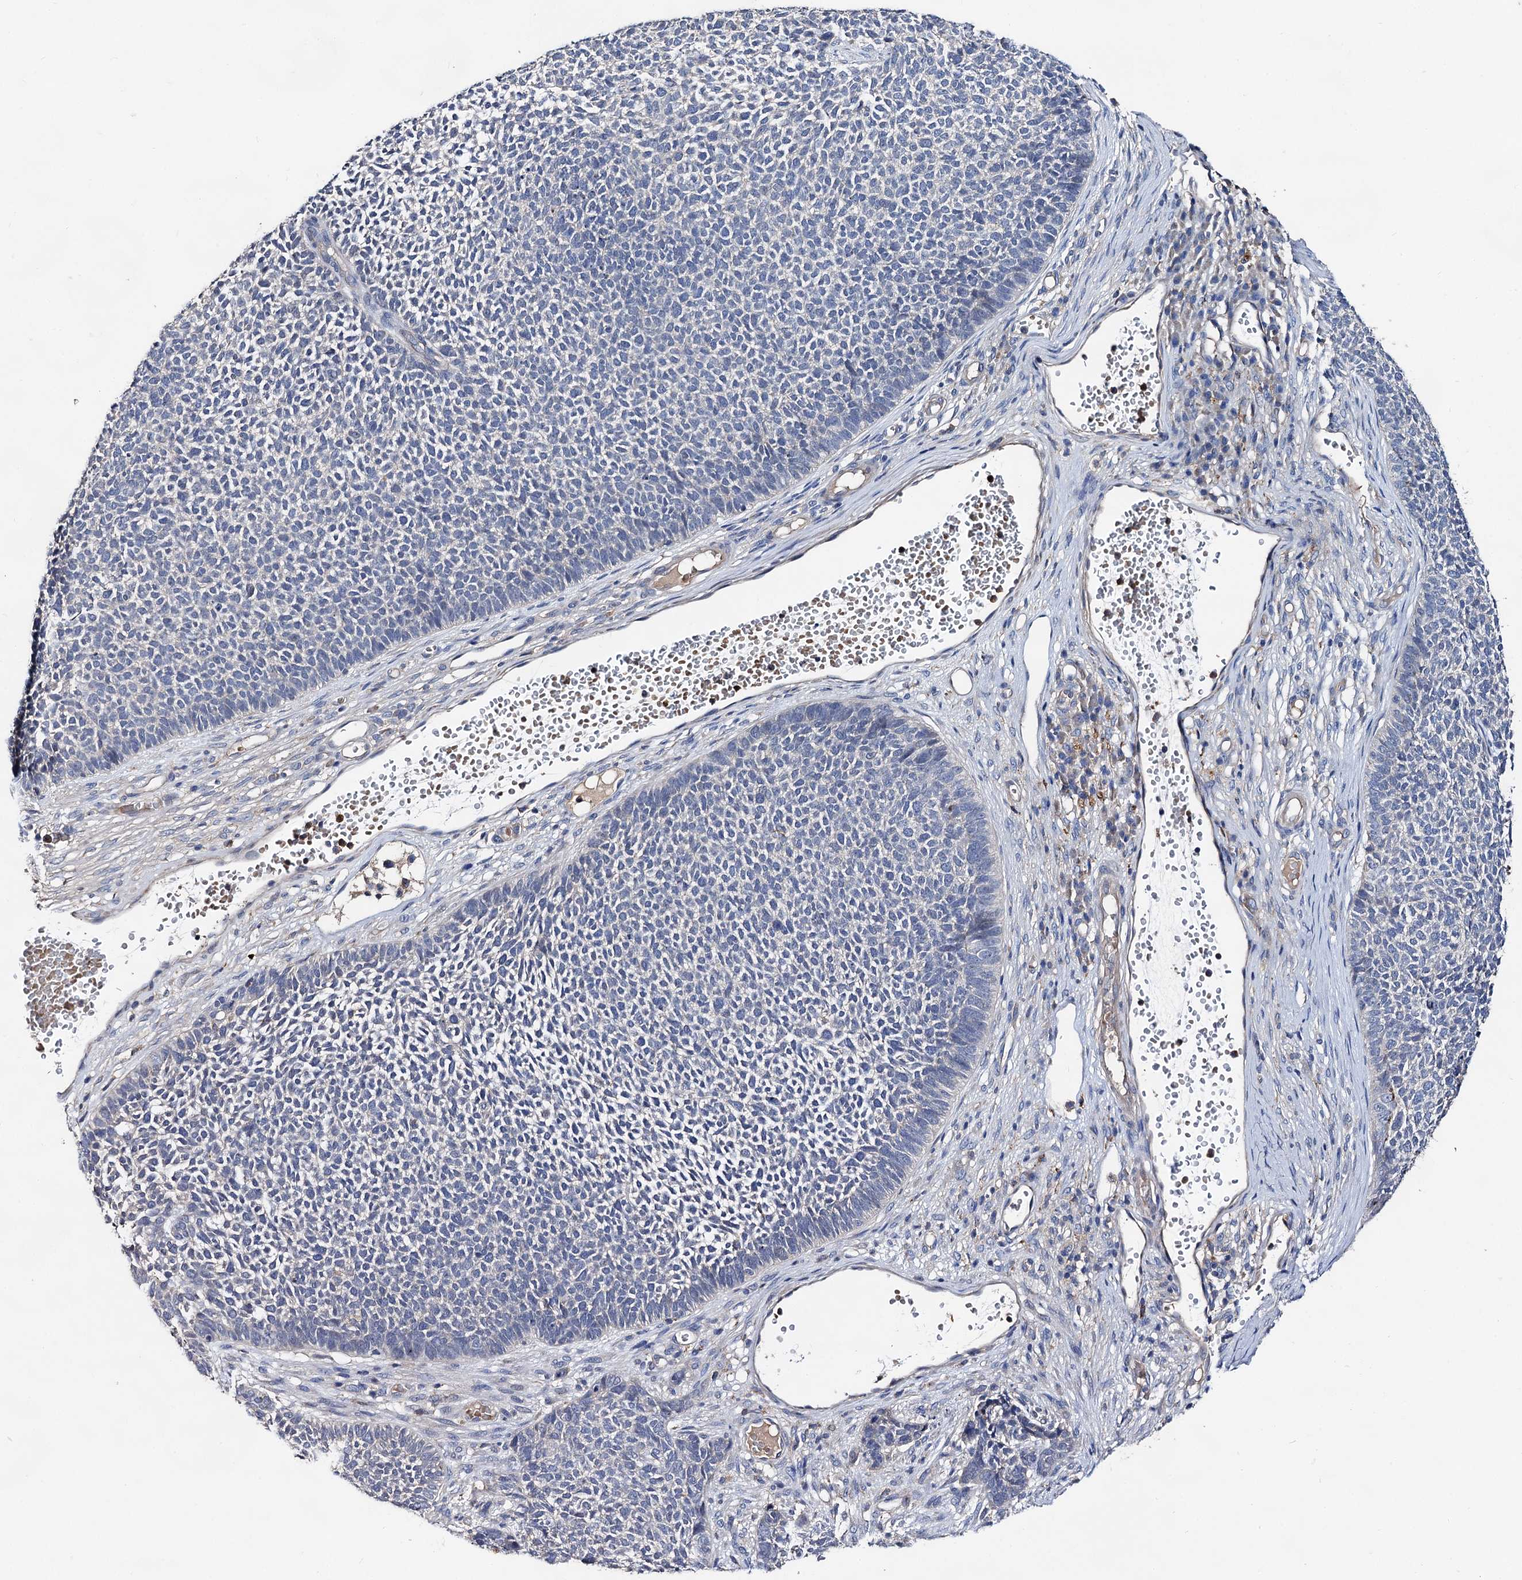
{"staining": {"intensity": "negative", "quantity": "none", "location": "none"}, "tissue": "skin cancer", "cell_type": "Tumor cells", "image_type": "cancer", "snomed": [{"axis": "morphology", "description": "Basal cell carcinoma"}, {"axis": "topography", "description": "Skin"}], "caption": "Immunohistochemistry (IHC) of basal cell carcinoma (skin) demonstrates no positivity in tumor cells.", "gene": "HVCN1", "patient": {"sex": "female", "age": 84}}